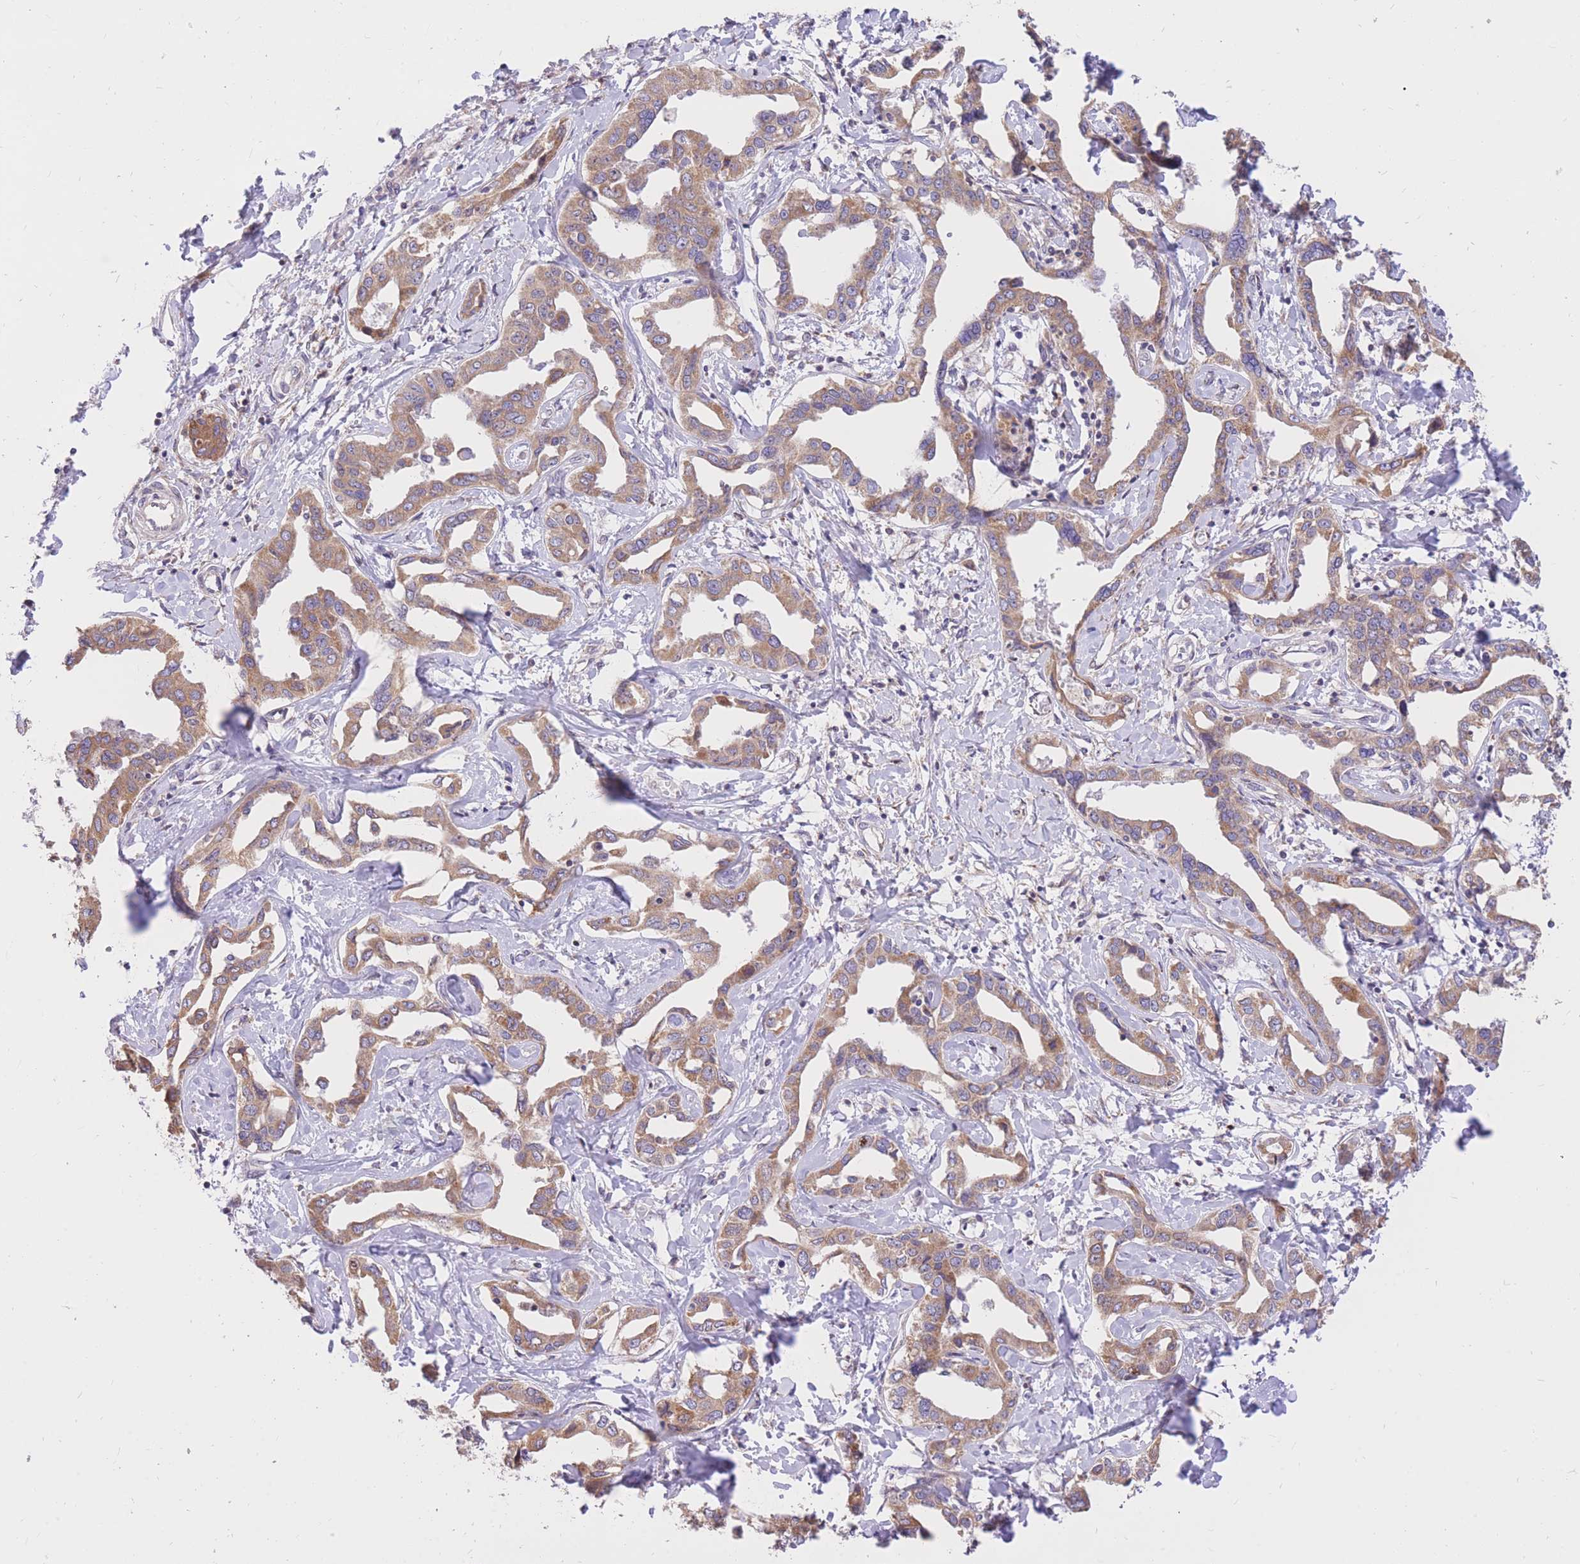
{"staining": {"intensity": "moderate", "quantity": ">75%", "location": "cytoplasmic/membranous"}, "tissue": "liver cancer", "cell_type": "Tumor cells", "image_type": "cancer", "snomed": [{"axis": "morphology", "description": "Cholangiocarcinoma"}, {"axis": "topography", "description": "Liver"}], "caption": "Cholangiocarcinoma (liver) was stained to show a protein in brown. There is medium levels of moderate cytoplasmic/membranous positivity in about >75% of tumor cells.", "gene": "TOPAZ1", "patient": {"sex": "male", "age": 59}}